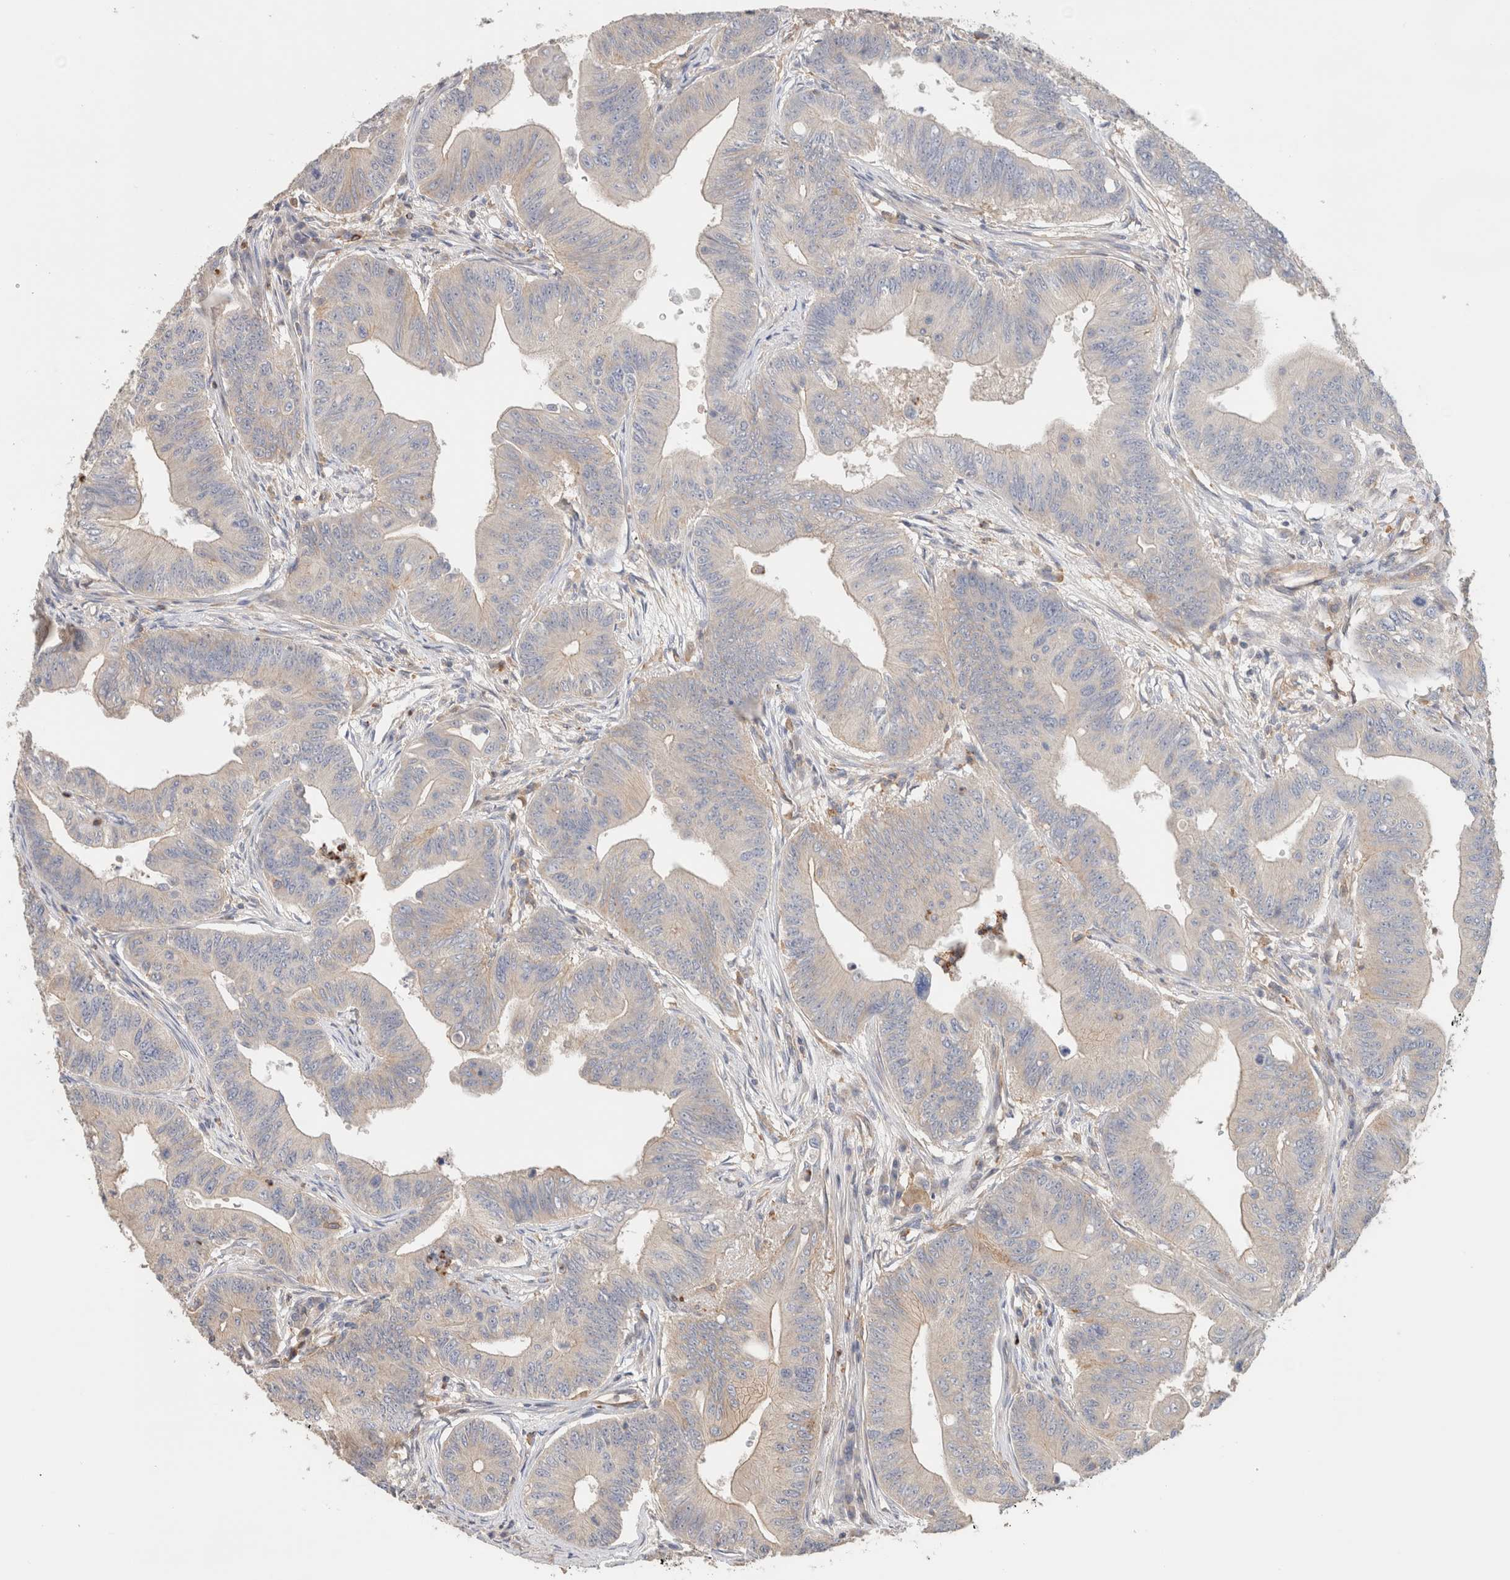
{"staining": {"intensity": "weak", "quantity": "<25%", "location": "cytoplasmic/membranous"}, "tissue": "colorectal cancer", "cell_type": "Tumor cells", "image_type": "cancer", "snomed": [{"axis": "morphology", "description": "Adenoma, NOS"}, {"axis": "morphology", "description": "Adenocarcinoma, NOS"}, {"axis": "topography", "description": "Colon"}], "caption": "The histopathology image shows no staining of tumor cells in colorectal adenocarcinoma.", "gene": "CFAP418", "patient": {"sex": "male", "age": 79}}